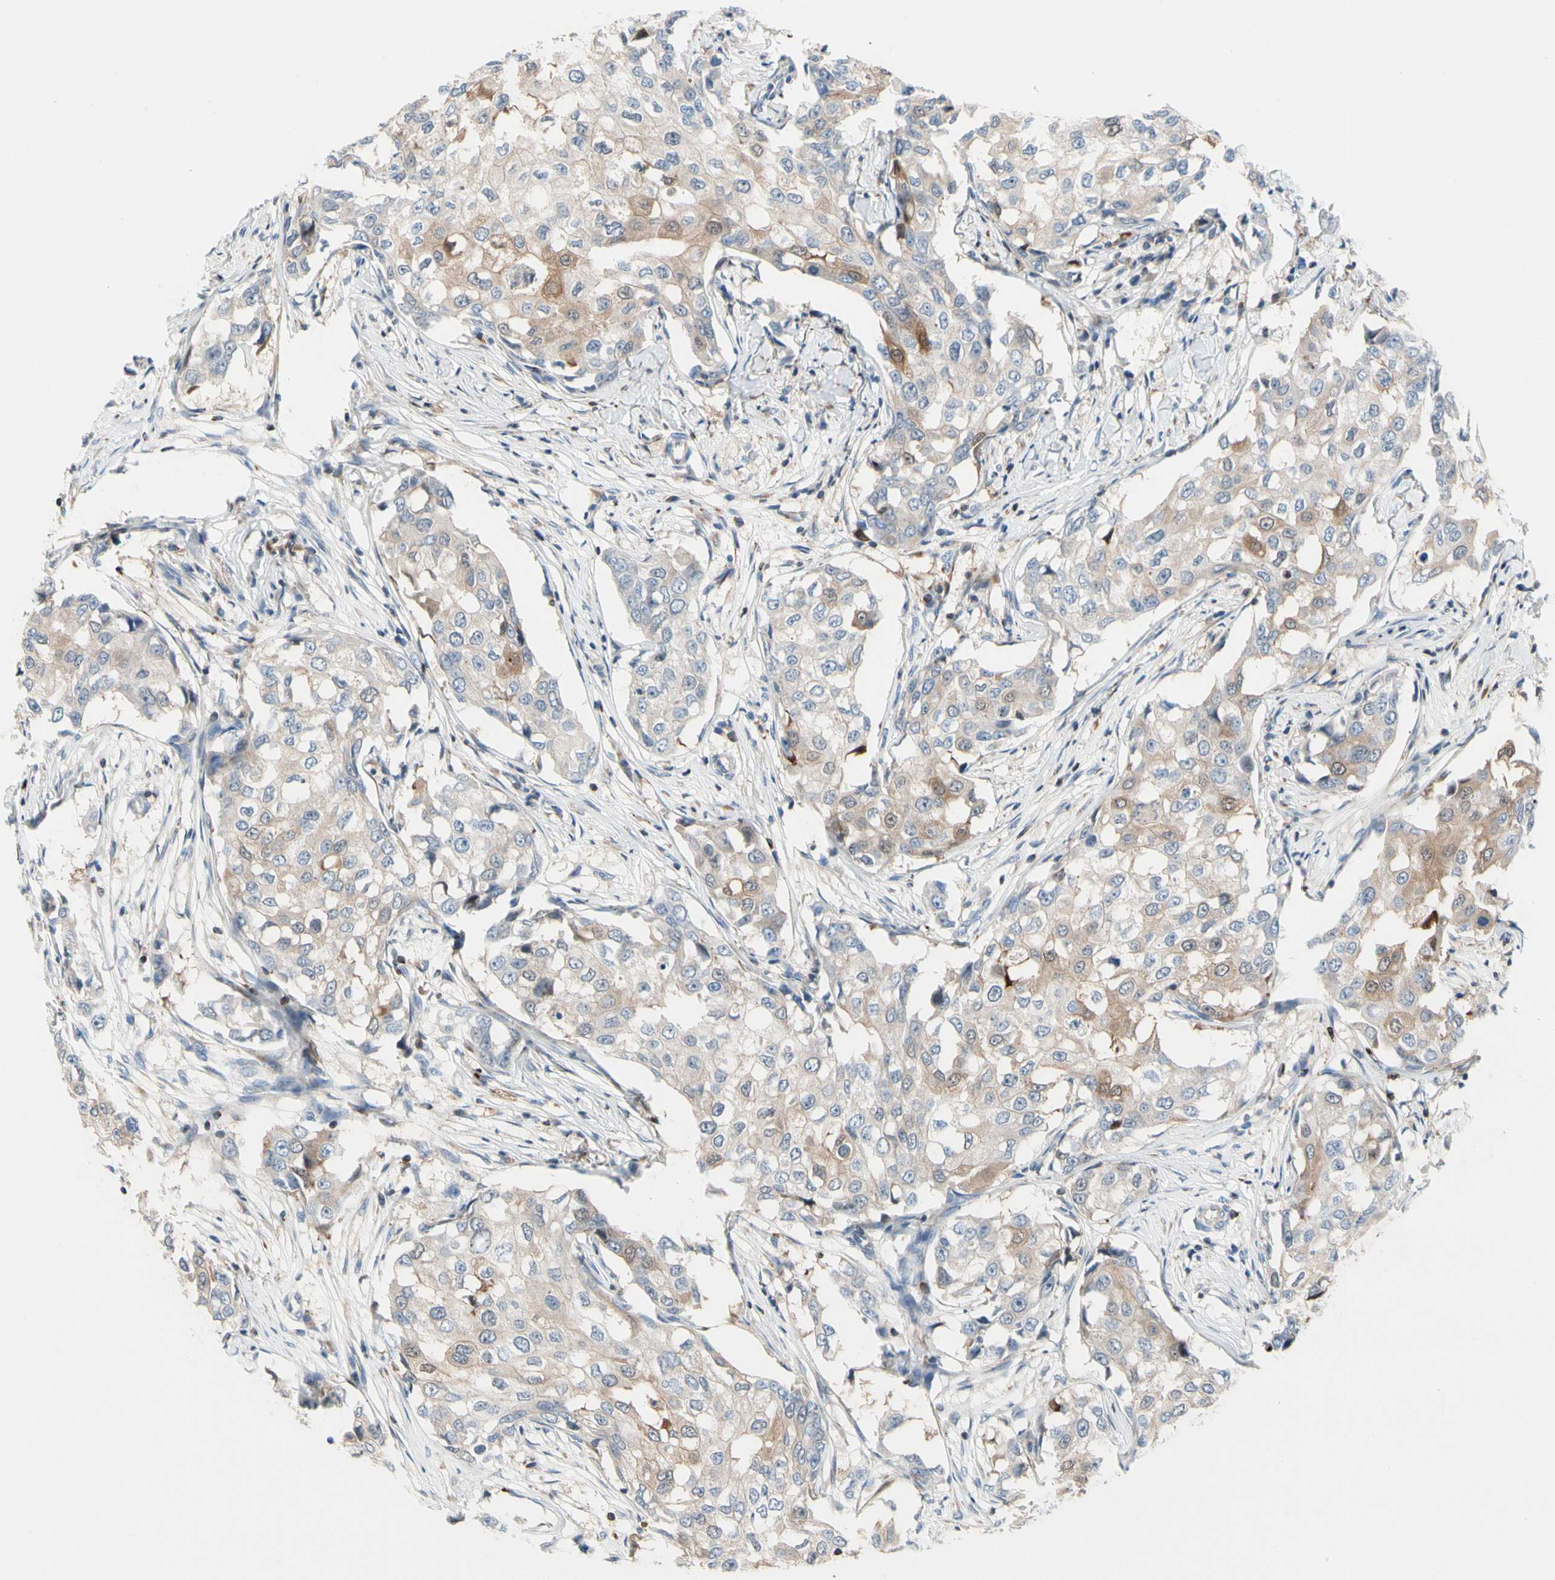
{"staining": {"intensity": "weak", "quantity": "25%-75%", "location": "cytoplasmic/membranous"}, "tissue": "breast cancer", "cell_type": "Tumor cells", "image_type": "cancer", "snomed": [{"axis": "morphology", "description": "Duct carcinoma"}, {"axis": "topography", "description": "Breast"}], "caption": "Immunohistochemical staining of human breast cancer reveals low levels of weak cytoplasmic/membranous protein staining in approximately 25%-75% of tumor cells. Immunohistochemistry (ihc) stains the protein of interest in brown and the nuclei are stained blue.", "gene": "MAP3K3", "patient": {"sex": "female", "age": 27}}